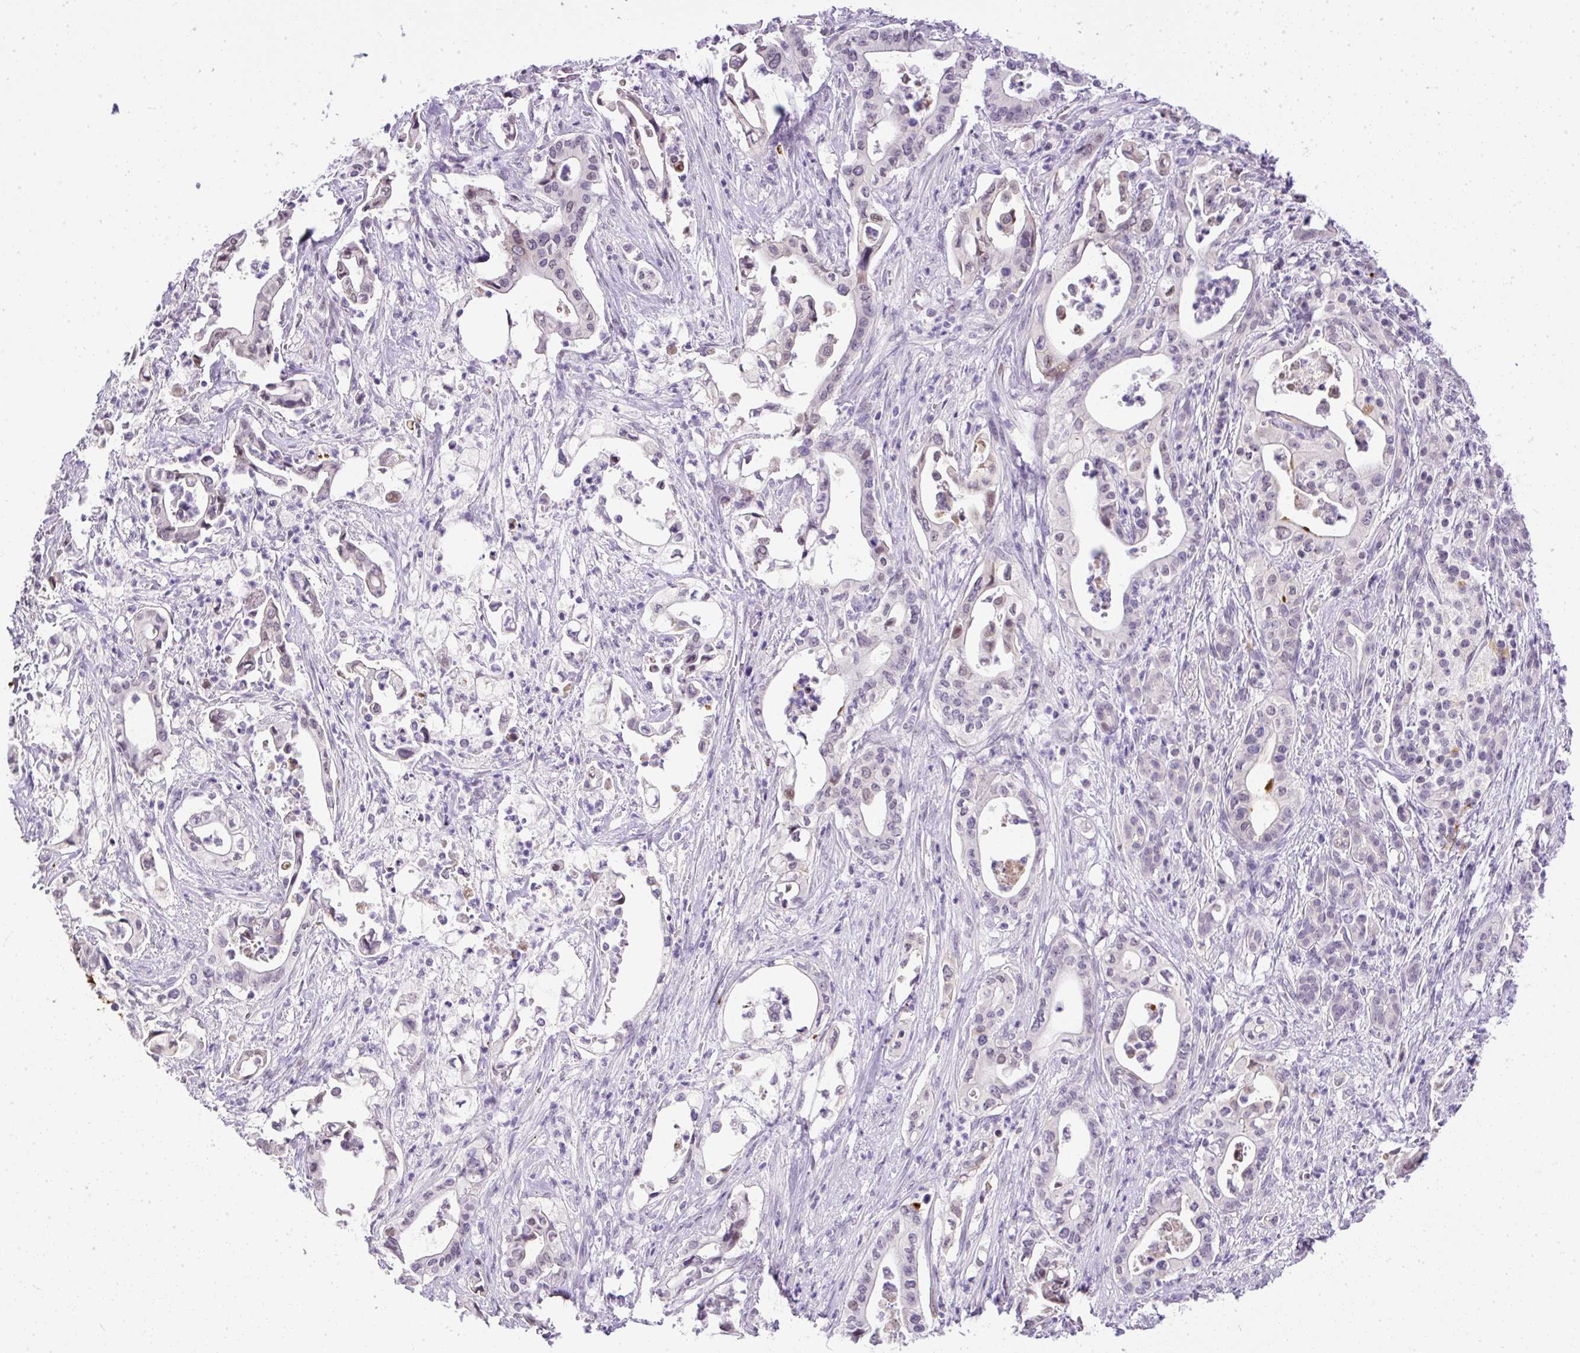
{"staining": {"intensity": "weak", "quantity": "<25%", "location": "cytoplasmic/membranous,nuclear"}, "tissue": "pancreatic cancer", "cell_type": "Tumor cells", "image_type": "cancer", "snomed": [{"axis": "morphology", "description": "Adenocarcinoma, NOS"}, {"axis": "topography", "description": "Pancreas"}], "caption": "Pancreatic cancer was stained to show a protein in brown. There is no significant positivity in tumor cells.", "gene": "WNT10B", "patient": {"sex": "female", "age": 77}}